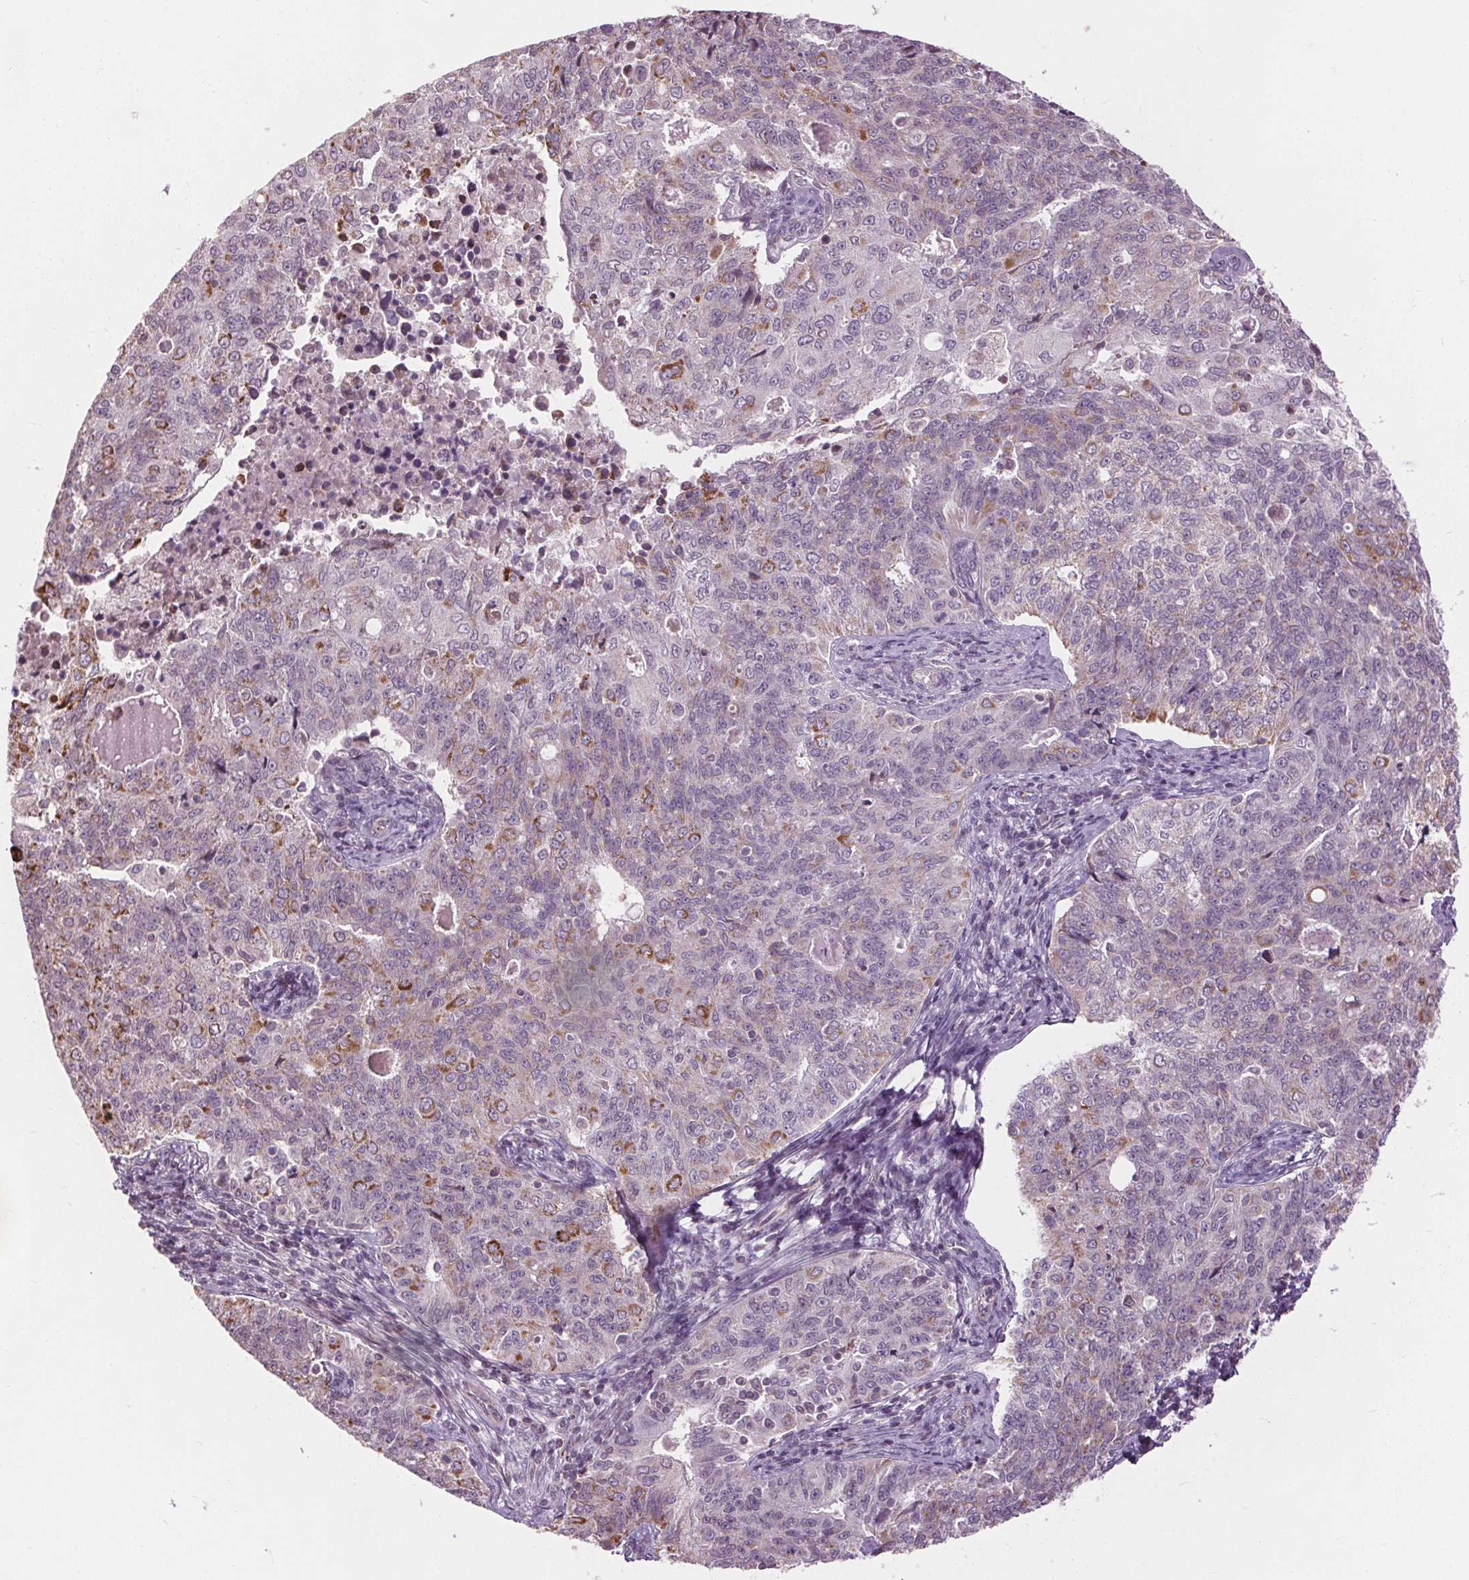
{"staining": {"intensity": "moderate", "quantity": "<25%", "location": "cytoplasmic/membranous"}, "tissue": "endometrial cancer", "cell_type": "Tumor cells", "image_type": "cancer", "snomed": [{"axis": "morphology", "description": "Adenocarcinoma, NOS"}, {"axis": "topography", "description": "Endometrium"}], "caption": "This photomicrograph demonstrates IHC staining of human endometrial cancer, with low moderate cytoplasmic/membranous positivity in about <25% of tumor cells.", "gene": "LFNG", "patient": {"sex": "female", "age": 43}}